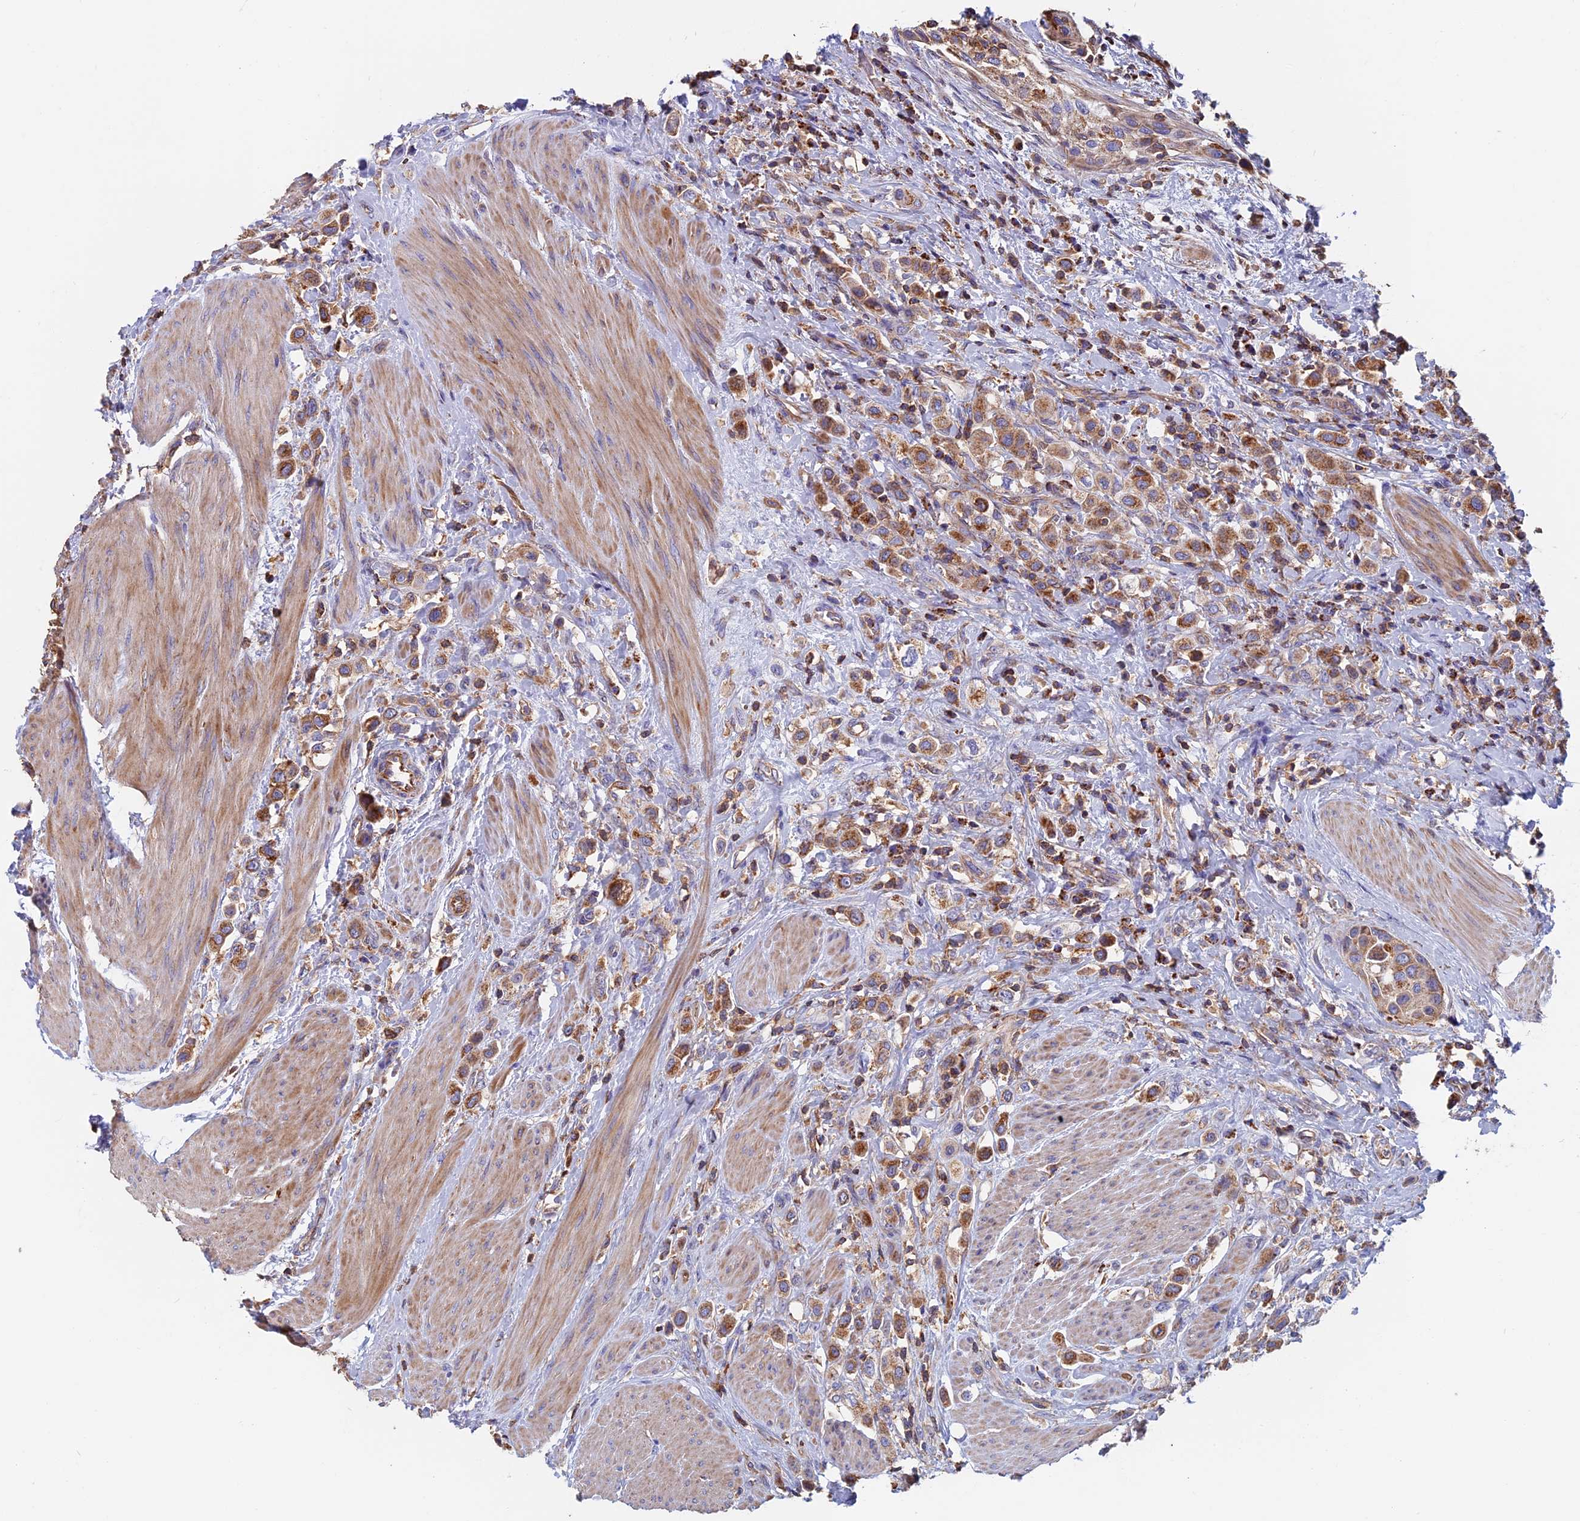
{"staining": {"intensity": "moderate", "quantity": ">75%", "location": "cytoplasmic/membranous"}, "tissue": "urothelial cancer", "cell_type": "Tumor cells", "image_type": "cancer", "snomed": [{"axis": "morphology", "description": "Urothelial carcinoma, High grade"}, {"axis": "topography", "description": "Urinary bladder"}], "caption": "Brown immunohistochemical staining in human urothelial cancer demonstrates moderate cytoplasmic/membranous expression in about >75% of tumor cells. (IHC, brightfield microscopy, high magnification).", "gene": "HSD17B8", "patient": {"sex": "male", "age": 50}}